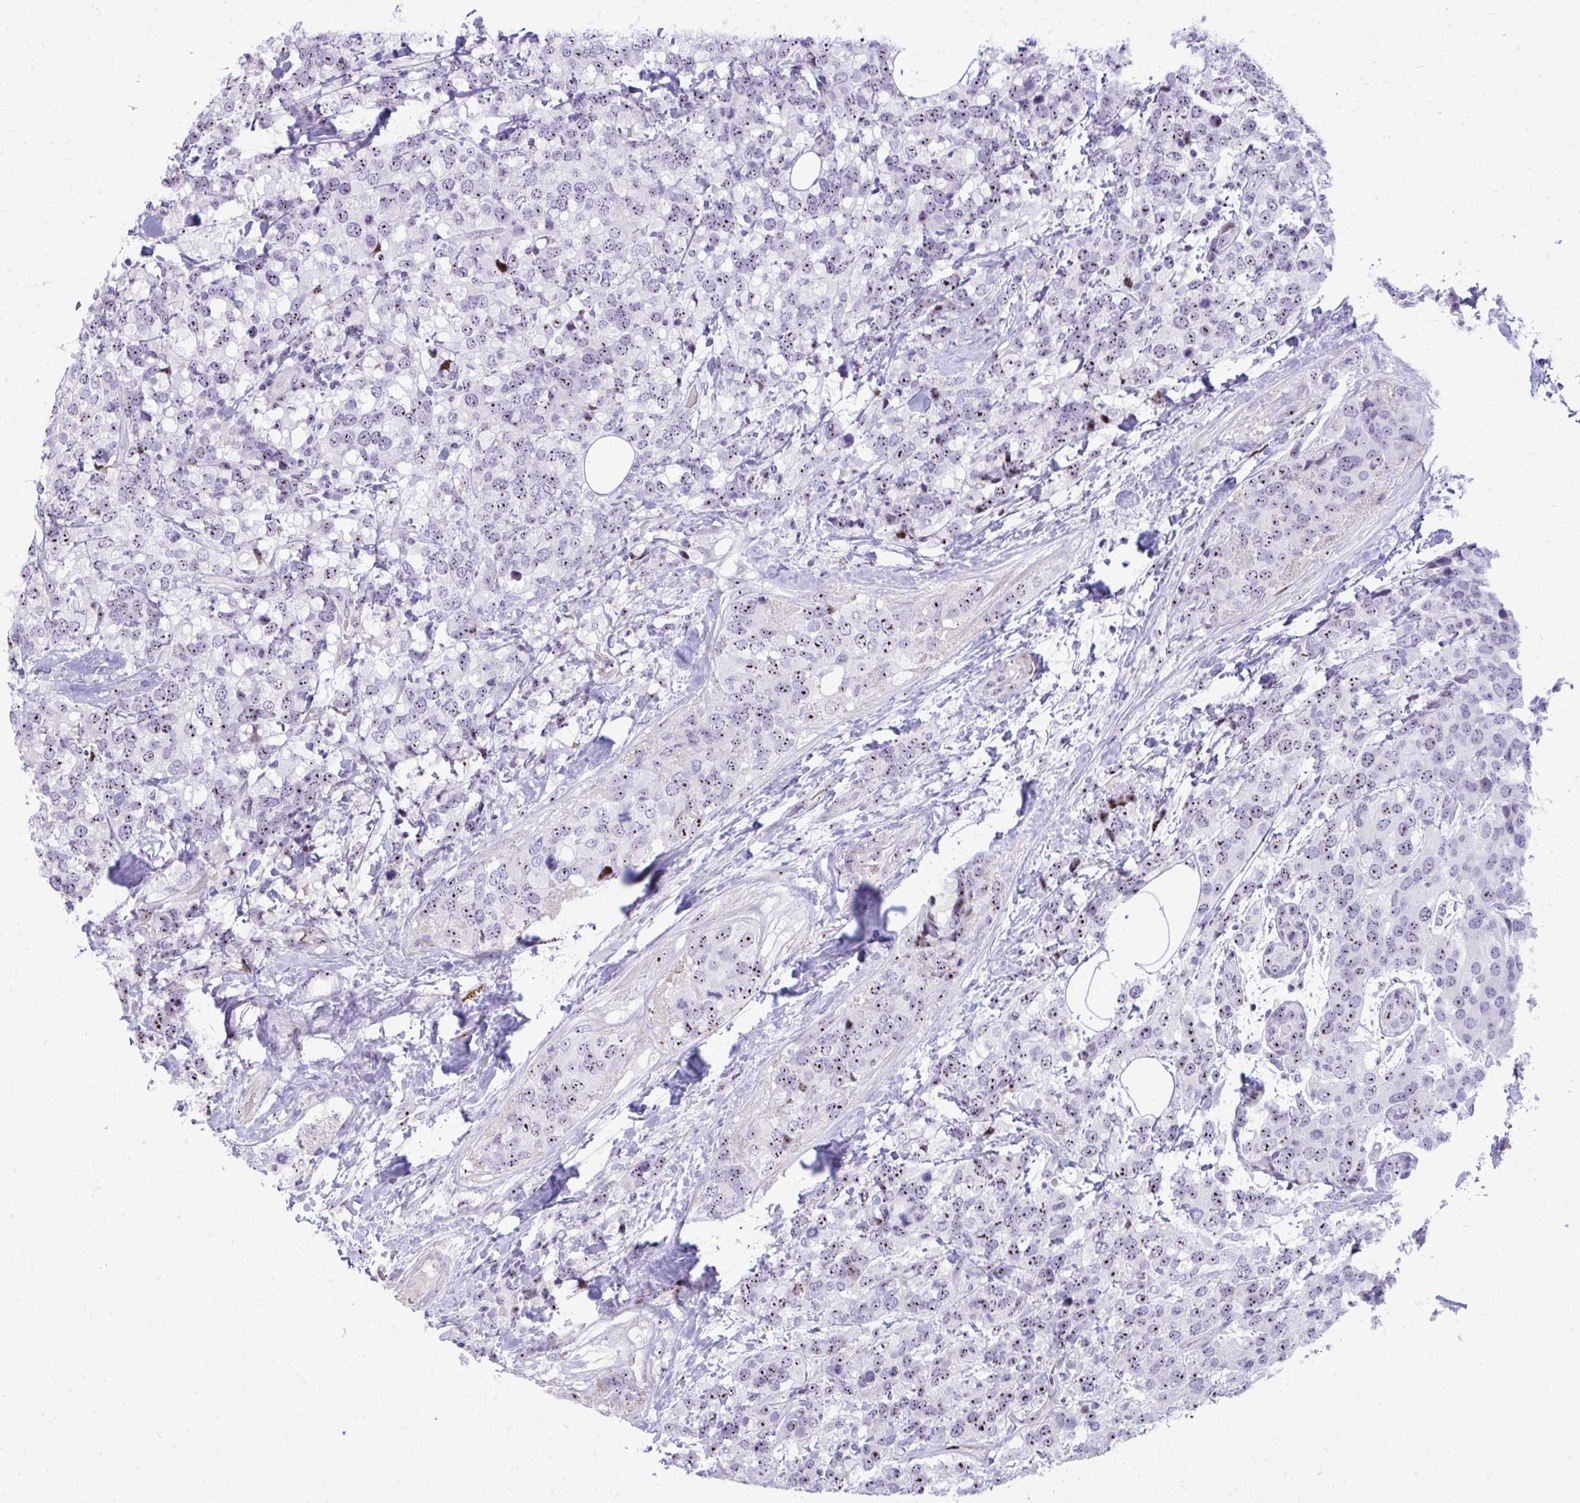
{"staining": {"intensity": "moderate", "quantity": ">75%", "location": "nuclear"}, "tissue": "breast cancer", "cell_type": "Tumor cells", "image_type": "cancer", "snomed": [{"axis": "morphology", "description": "Lobular carcinoma"}, {"axis": "topography", "description": "Breast"}], "caption": "DAB immunohistochemical staining of breast lobular carcinoma demonstrates moderate nuclear protein staining in about >75% of tumor cells.", "gene": "DLX4", "patient": {"sex": "female", "age": 59}}